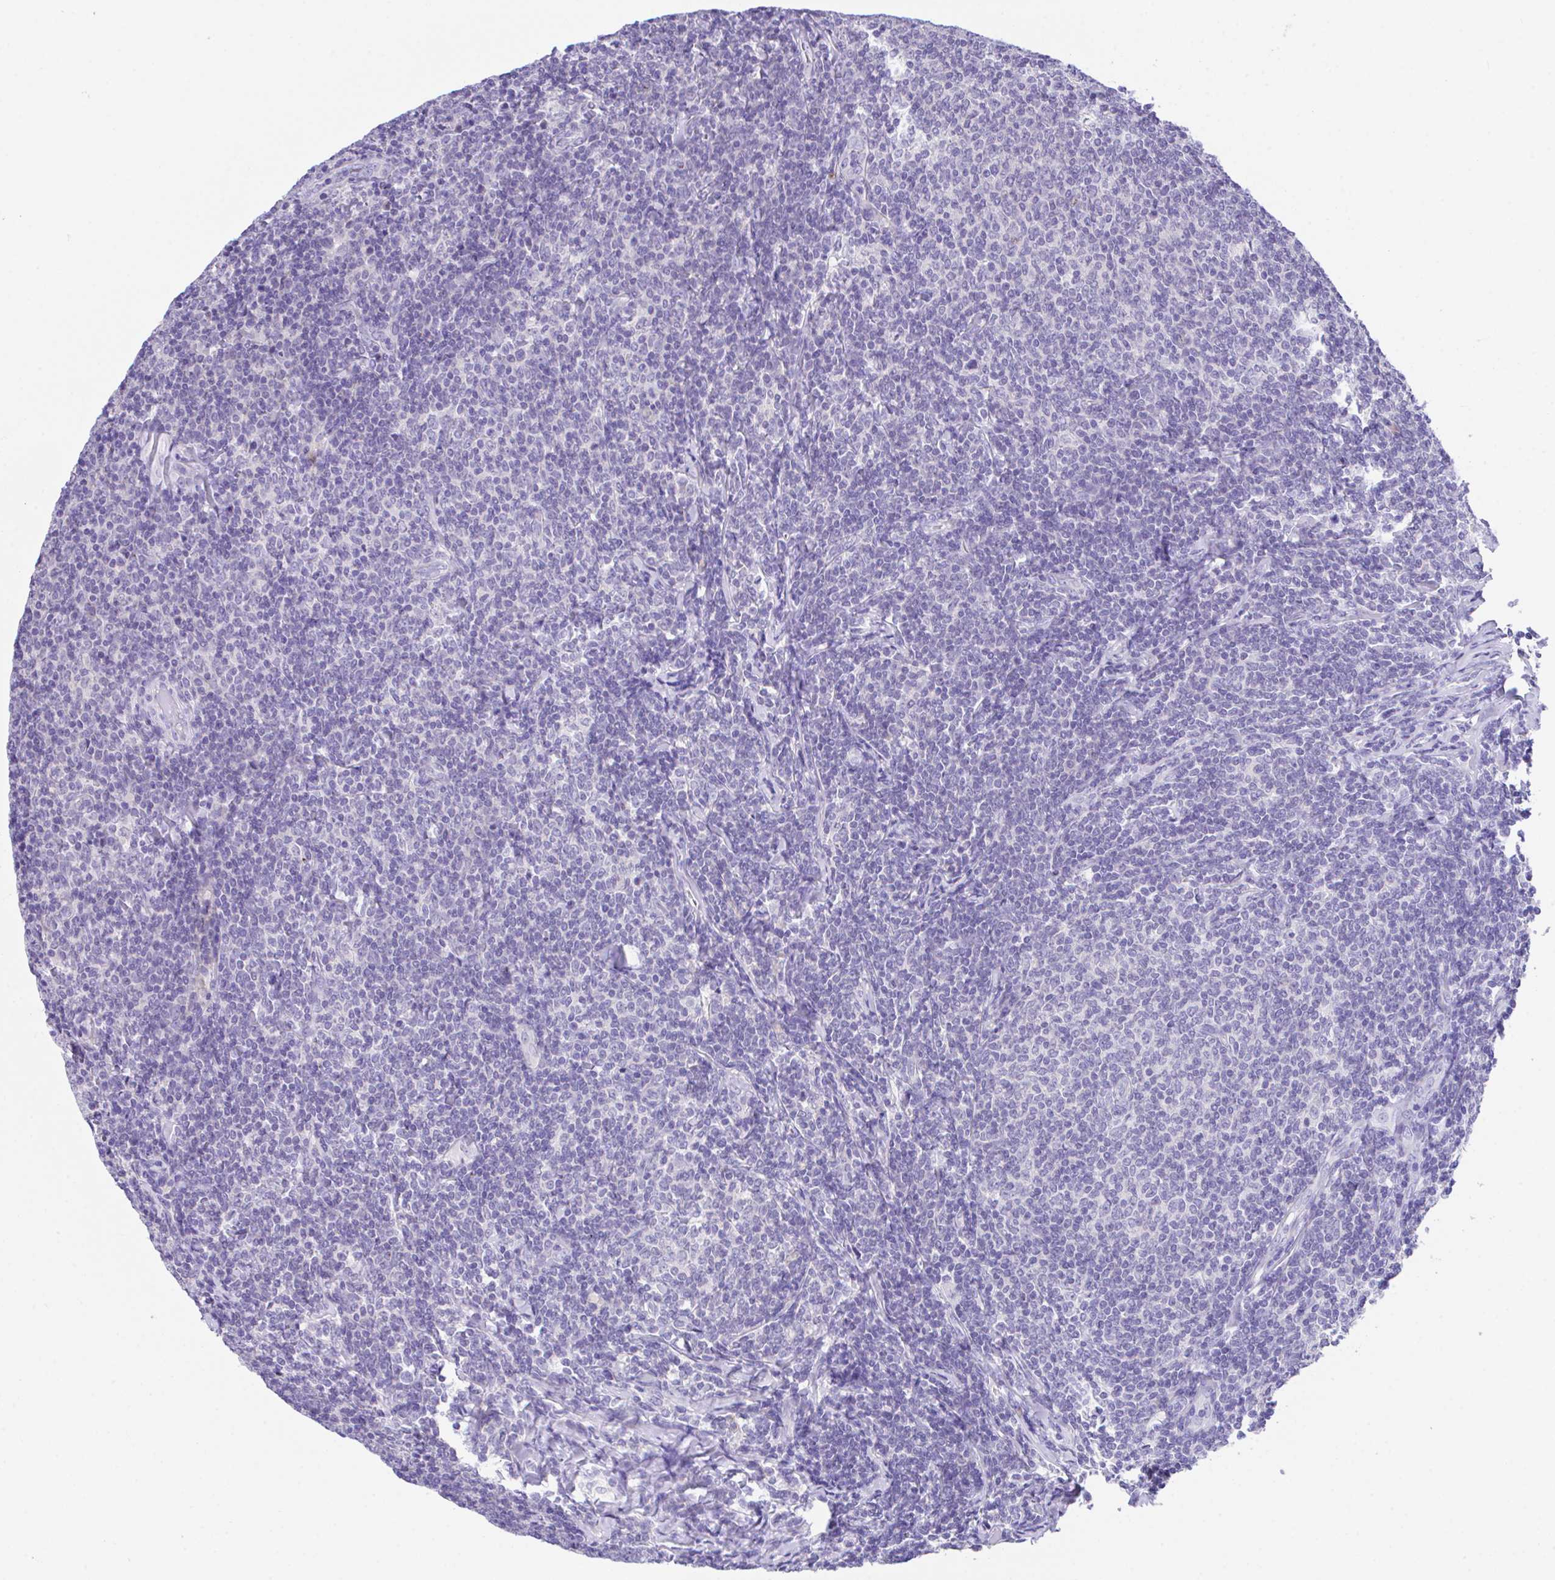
{"staining": {"intensity": "negative", "quantity": "none", "location": "none"}, "tissue": "lymphoma", "cell_type": "Tumor cells", "image_type": "cancer", "snomed": [{"axis": "morphology", "description": "Malignant lymphoma, non-Hodgkin's type, Low grade"}, {"axis": "topography", "description": "Lymph node"}], "caption": "The IHC photomicrograph has no significant expression in tumor cells of malignant lymphoma, non-Hodgkin's type (low-grade) tissue.", "gene": "HACD4", "patient": {"sex": "male", "age": 52}}